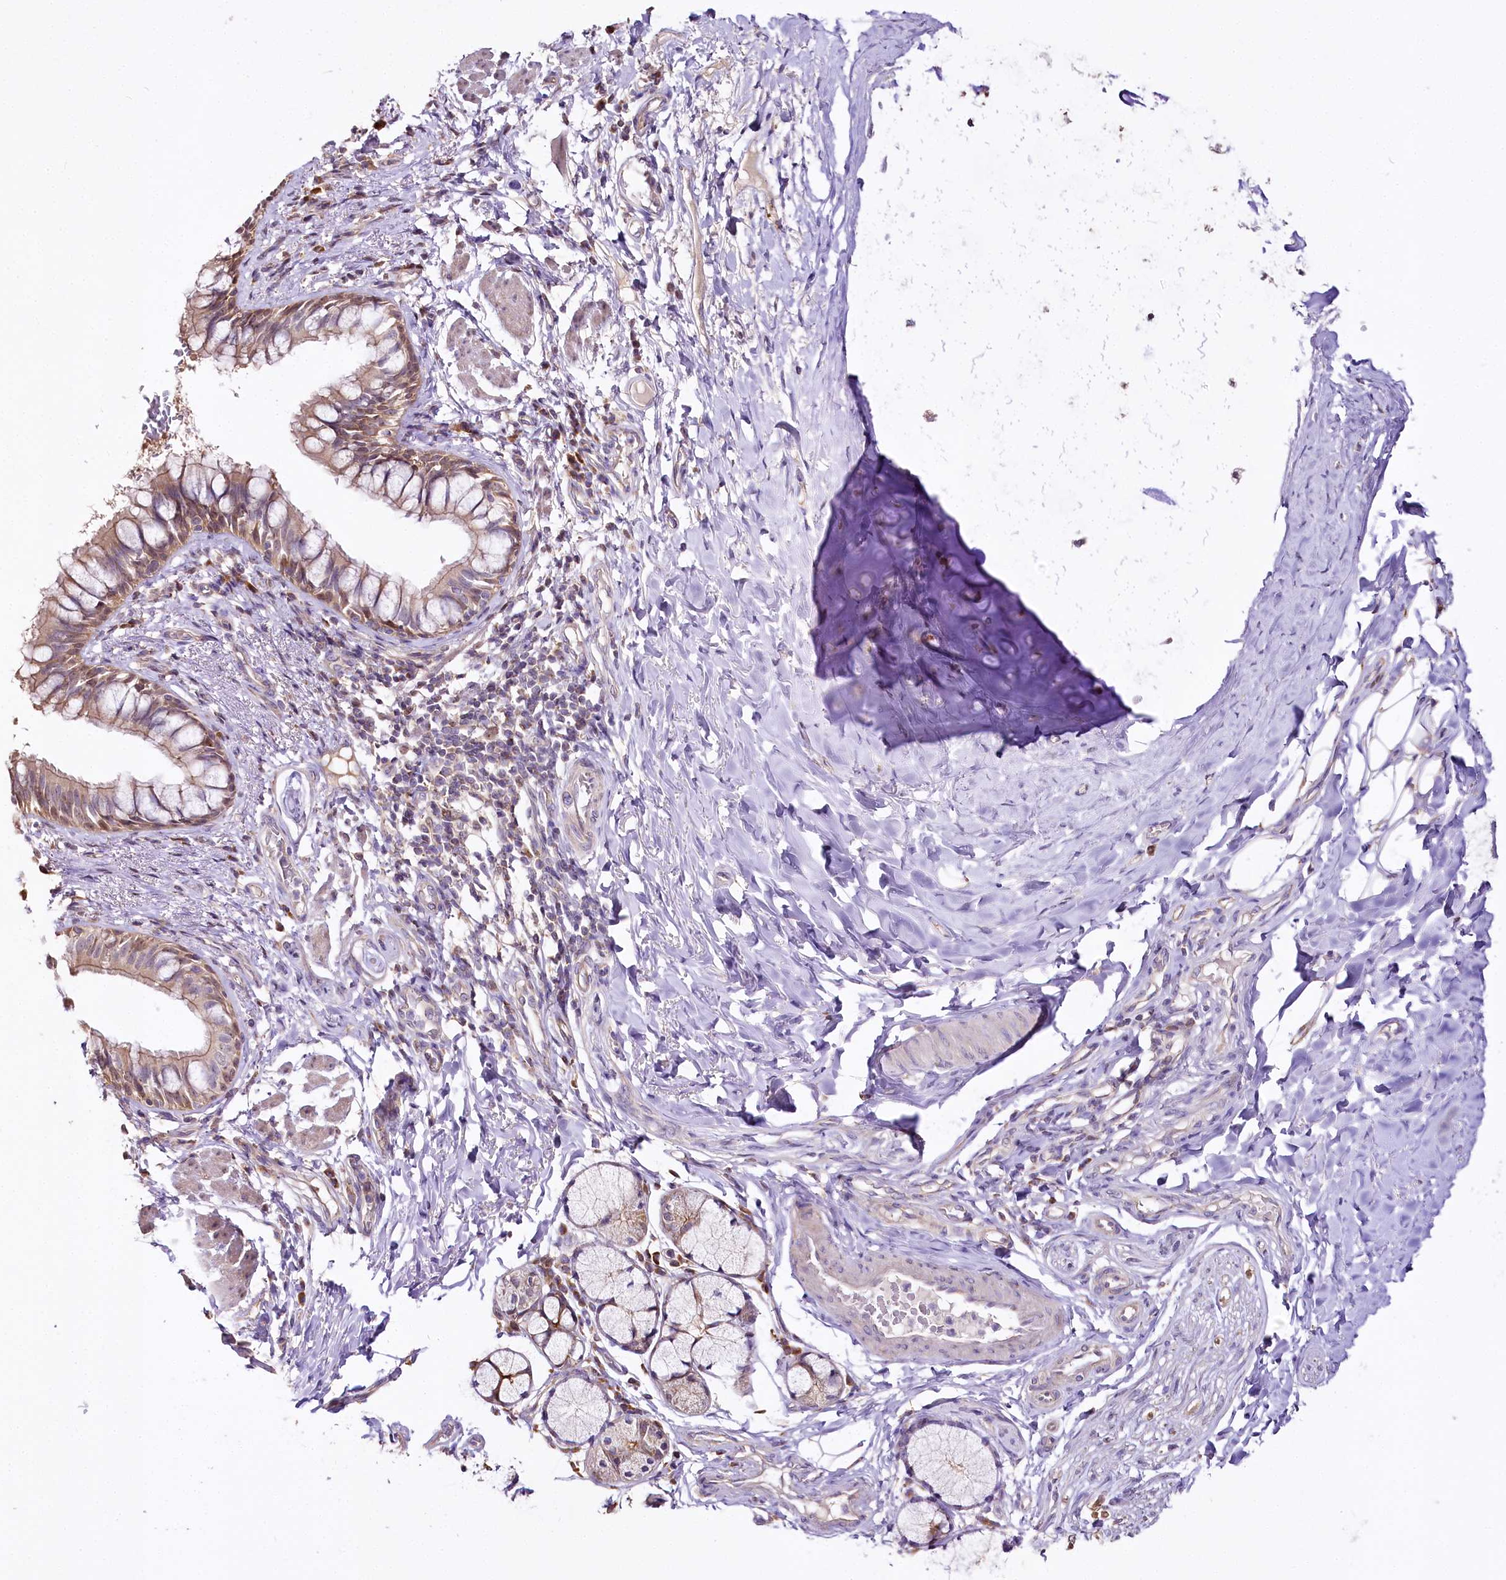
{"staining": {"intensity": "weak", "quantity": ">75%", "location": "cytoplasmic/membranous"}, "tissue": "bronchus", "cell_type": "Respiratory epithelial cells", "image_type": "normal", "snomed": [{"axis": "morphology", "description": "Normal tissue, NOS"}, {"axis": "topography", "description": "Cartilage tissue"}, {"axis": "topography", "description": "Bronchus"}], "caption": "Protein staining of unremarkable bronchus reveals weak cytoplasmic/membranous staining in about >75% of respiratory epithelial cells. The staining was performed using DAB, with brown indicating positive protein expression. Nuclei are stained blue with hematoxylin.", "gene": "ZNF226", "patient": {"sex": "female", "age": 36}}